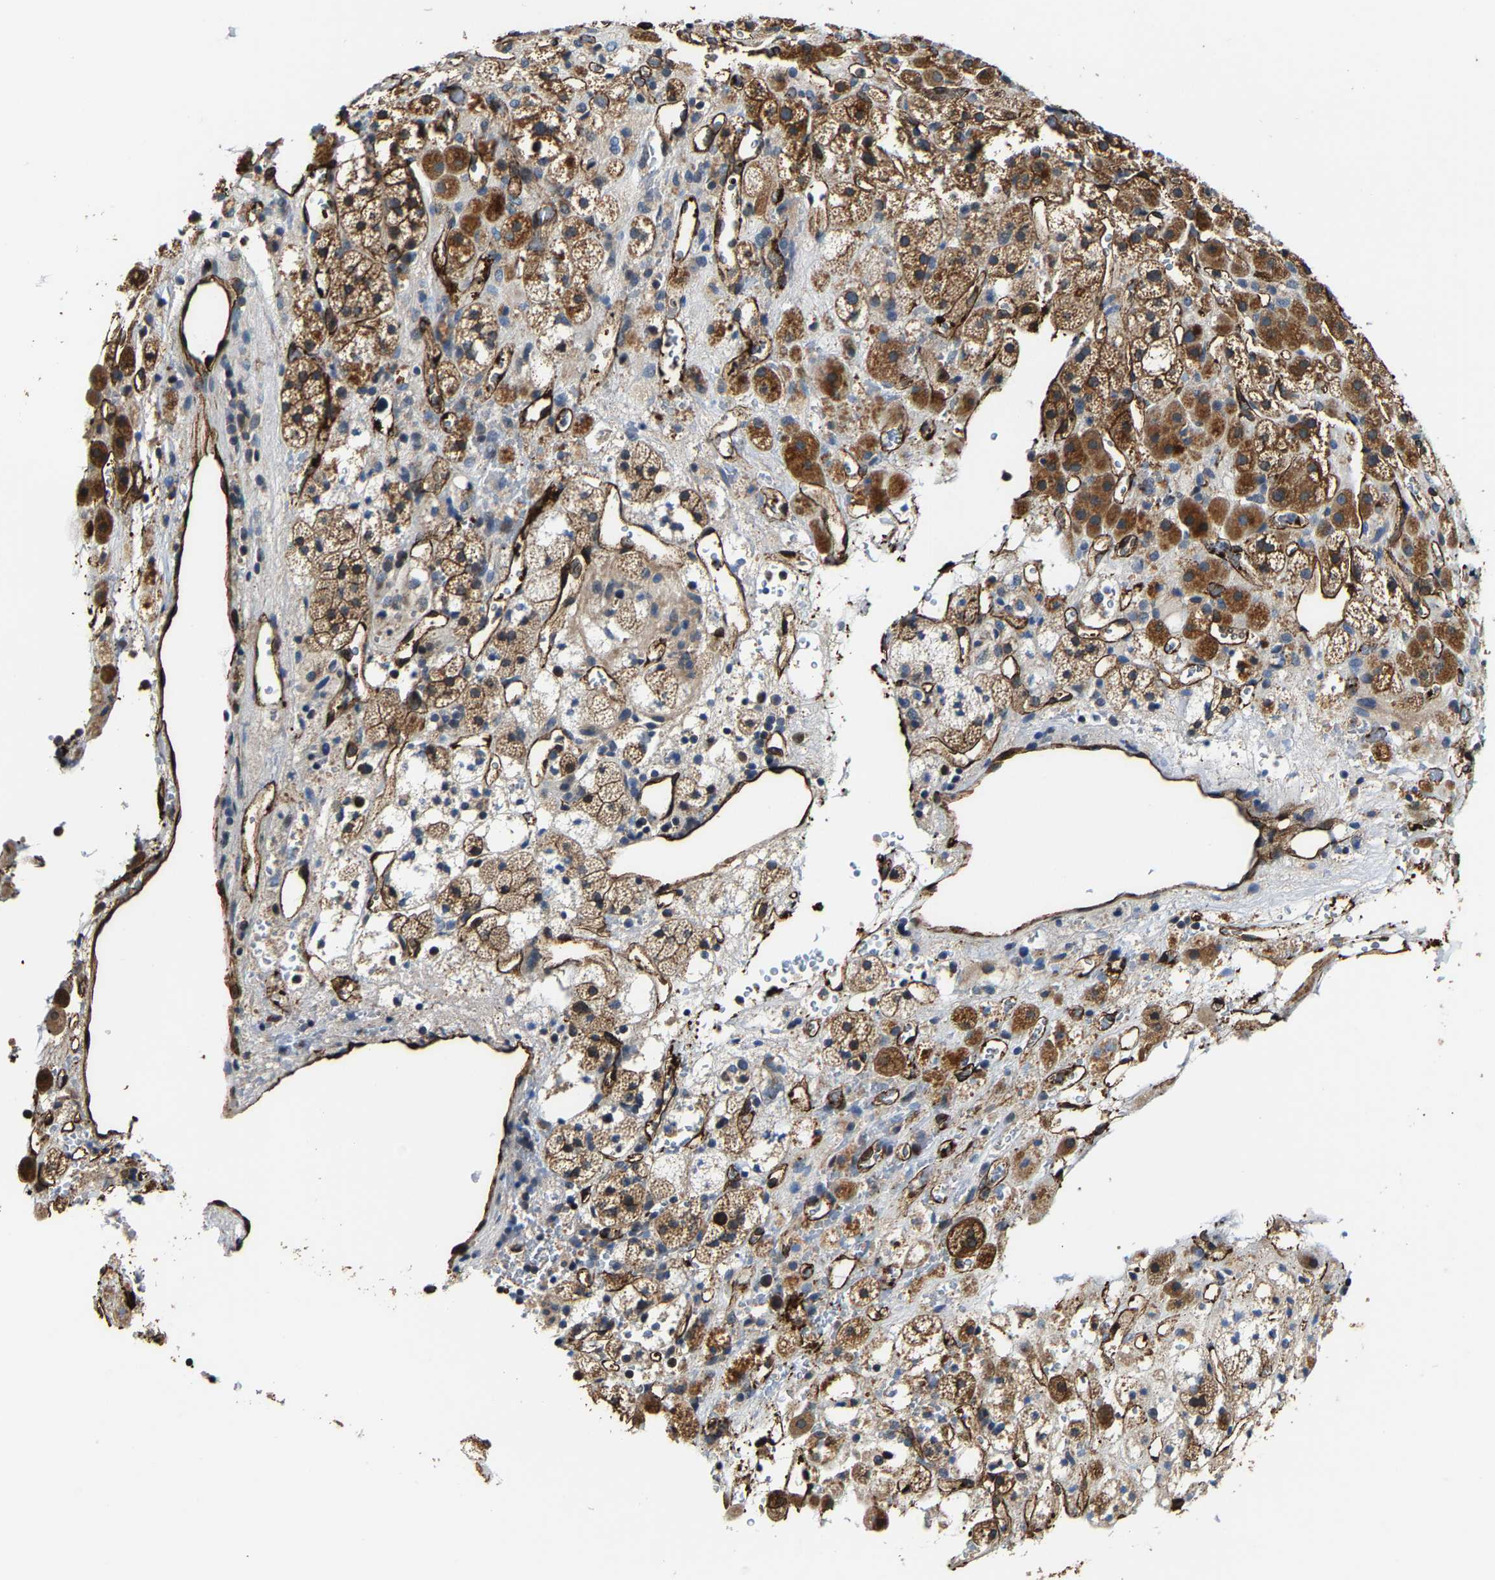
{"staining": {"intensity": "strong", "quantity": ">75%", "location": "cytoplasmic/membranous"}, "tissue": "adrenal gland", "cell_type": "Glandular cells", "image_type": "normal", "snomed": [{"axis": "morphology", "description": "Normal tissue, NOS"}, {"axis": "topography", "description": "Adrenal gland"}], "caption": "Strong cytoplasmic/membranous staining for a protein is appreciated in about >75% of glandular cells of benign adrenal gland using IHC.", "gene": "GFRA3", "patient": {"sex": "male", "age": 56}}